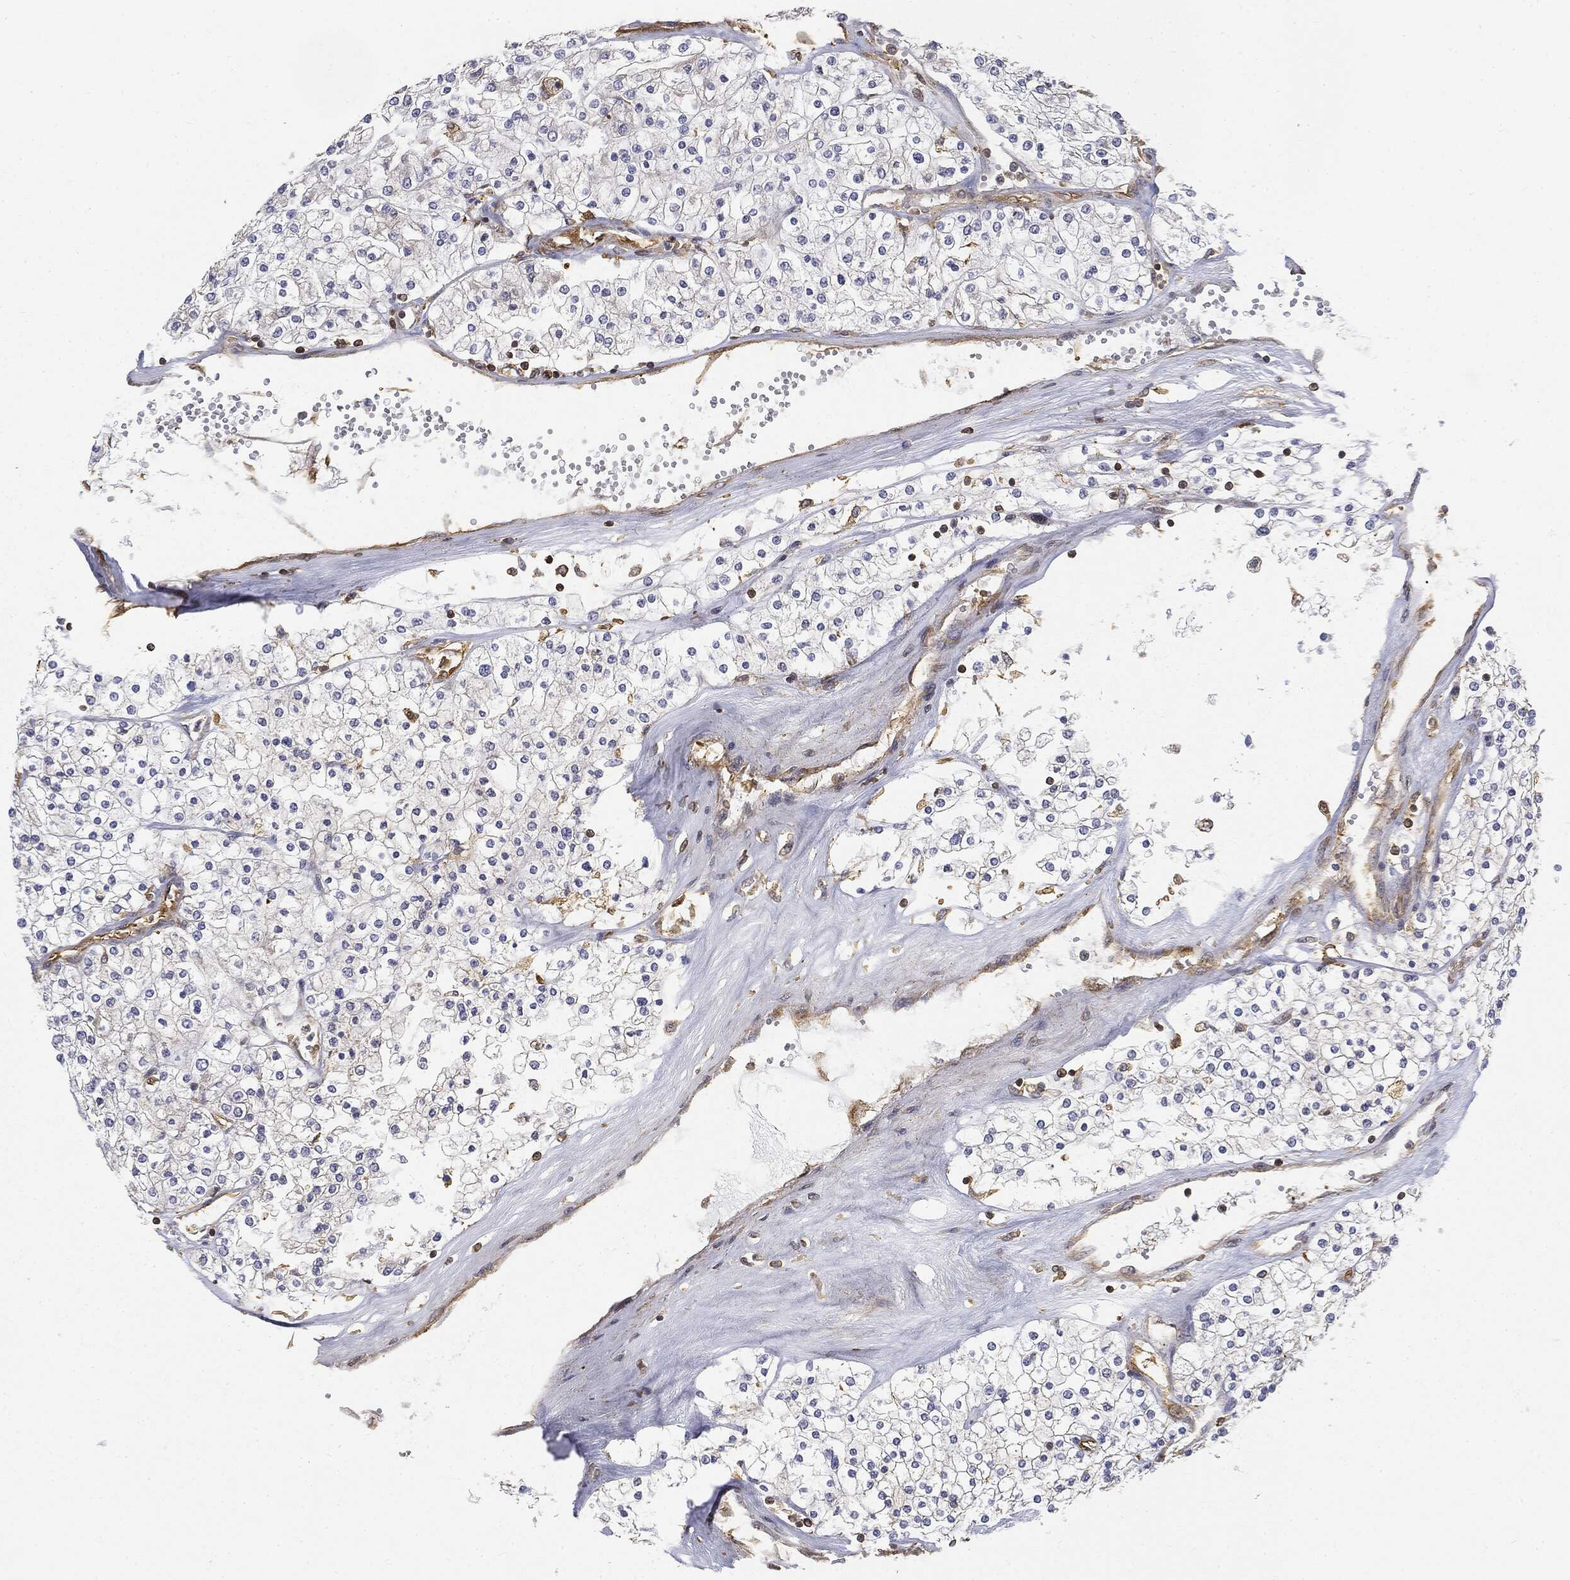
{"staining": {"intensity": "negative", "quantity": "none", "location": "none"}, "tissue": "renal cancer", "cell_type": "Tumor cells", "image_type": "cancer", "snomed": [{"axis": "morphology", "description": "Adenocarcinoma, NOS"}, {"axis": "topography", "description": "Kidney"}], "caption": "High magnification brightfield microscopy of renal cancer (adenocarcinoma) stained with DAB (brown) and counterstained with hematoxylin (blue): tumor cells show no significant expression. (Immunohistochemistry, brightfield microscopy, high magnification).", "gene": "WDR1", "patient": {"sex": "male", "age": 80}}